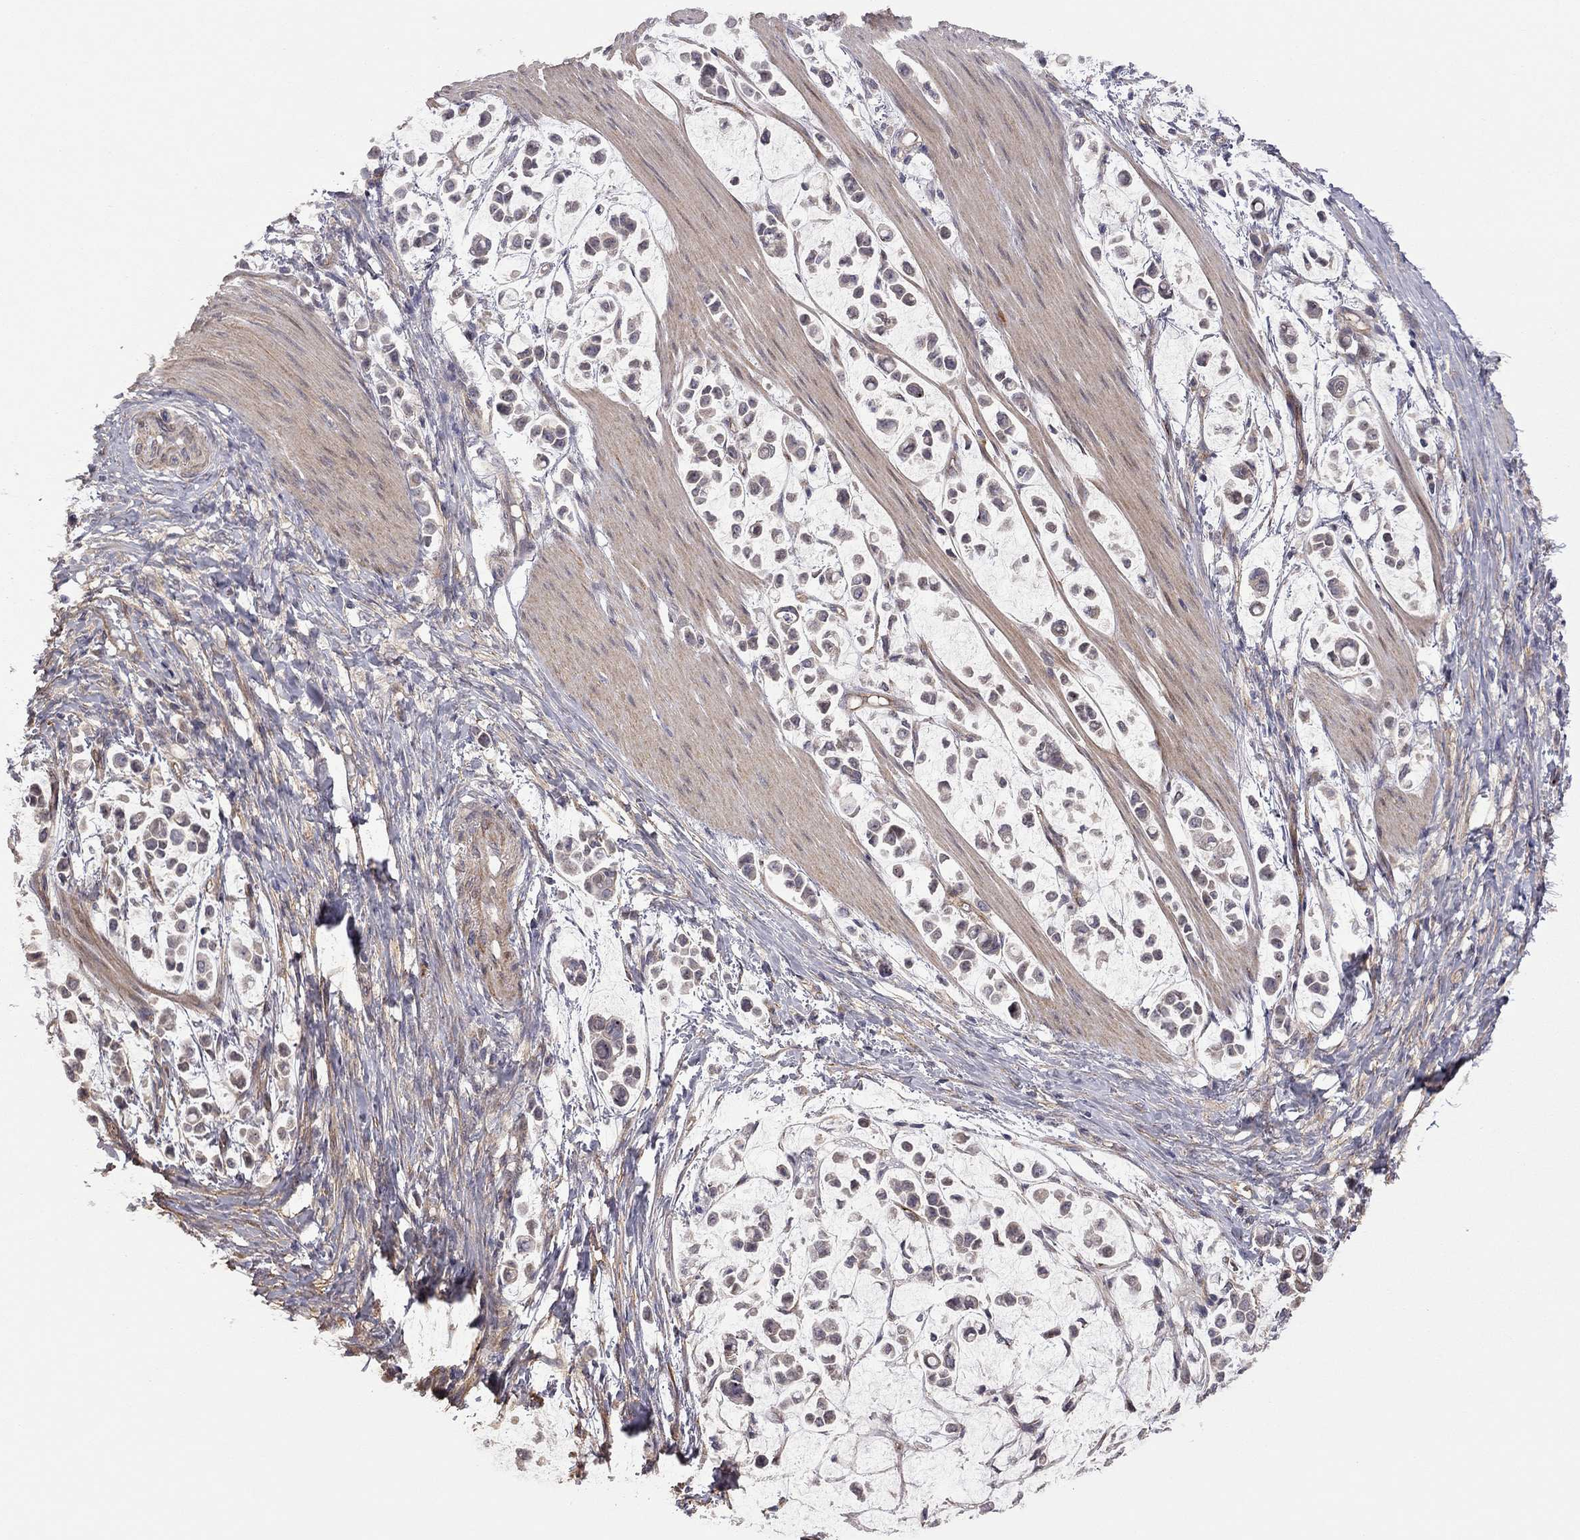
{"staining": {"intensity": "negative", "quantity": "none", "location": "none"}, "tissue": "stomach cancer", "cell_type": "Tumor cells", "image_type": "cancer", "snomed": [{"axis": "morphology", "description": "Adenocarcinoma, NOS"}, {"axis": "topography", "description": "Stomach"}], "caption": "The photomicrograph shows no staining of tumor cells in stomach adenocarcinoma.", "gene": "EXOC3L2", "patient": {"sex": "male", "age": 82}}